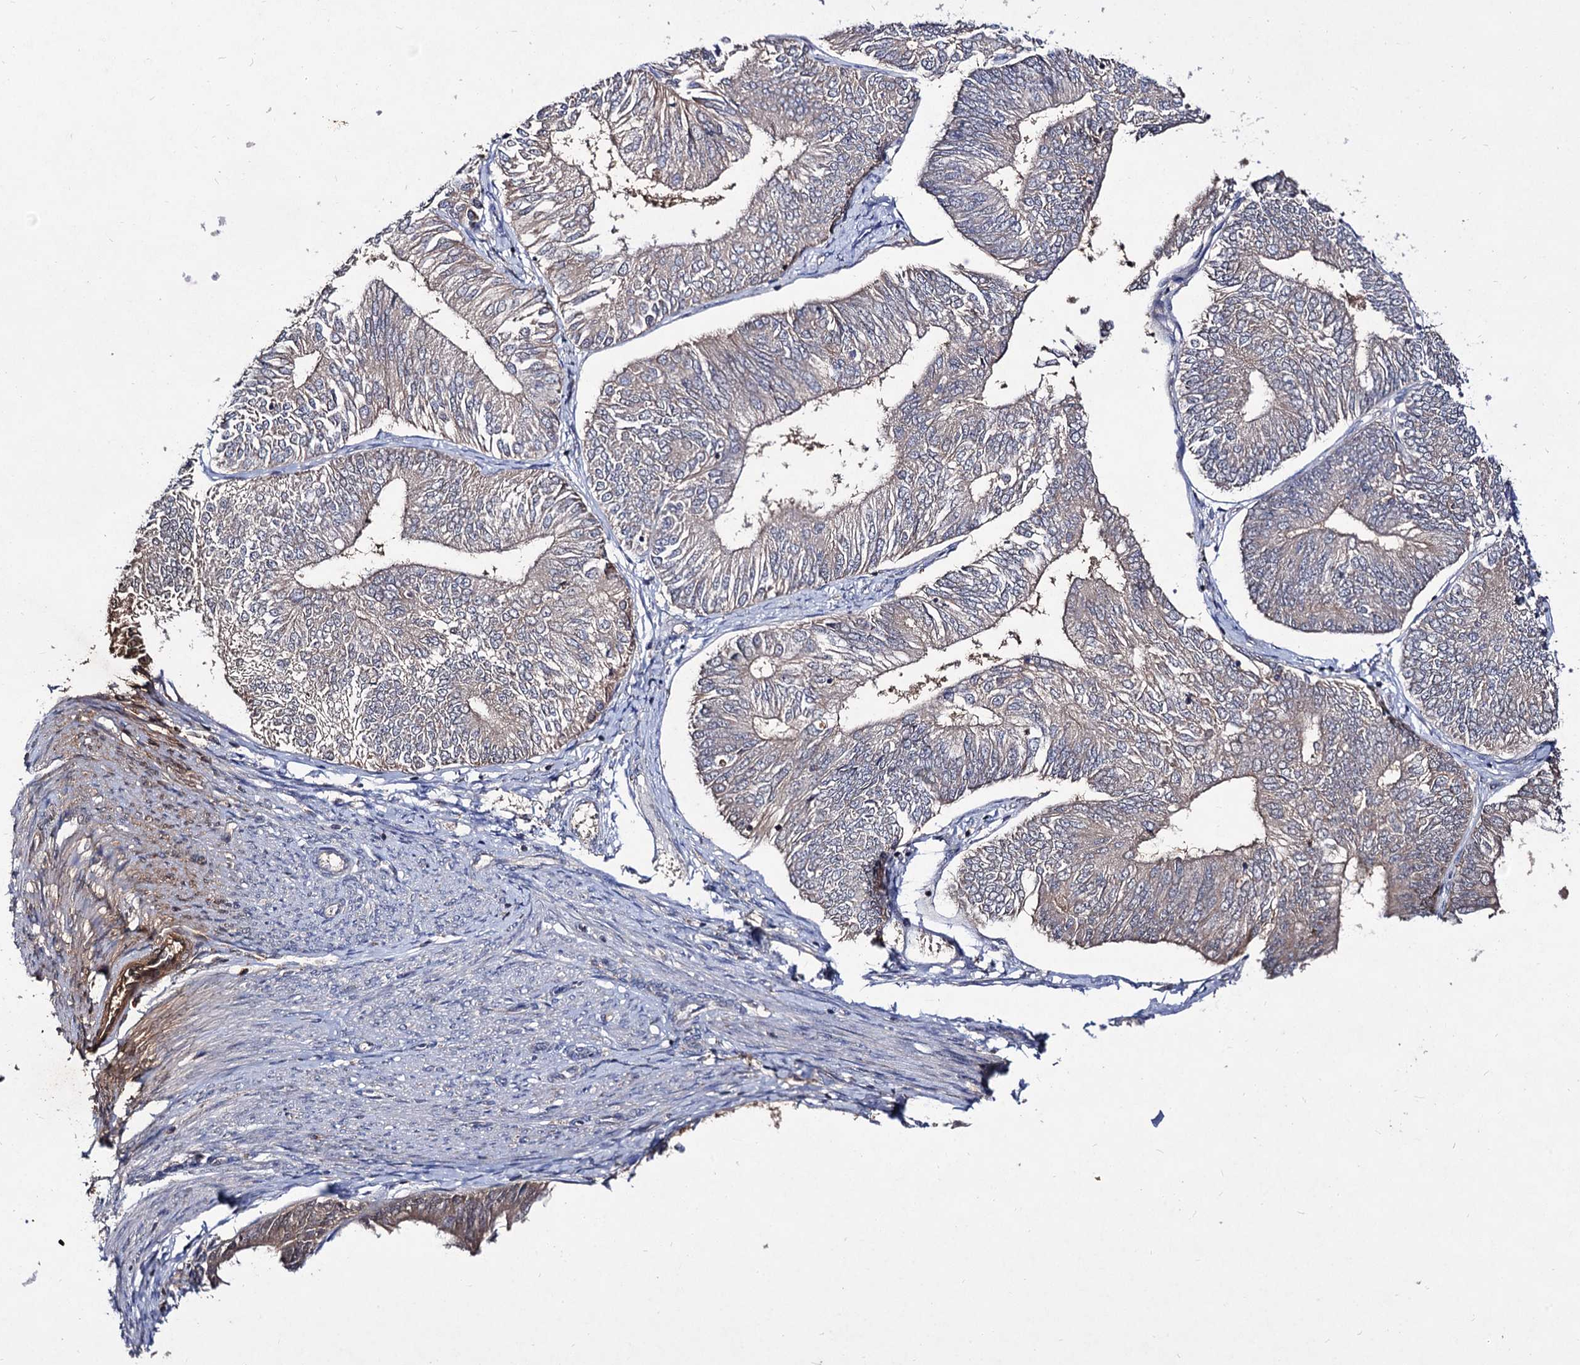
{"staining": {"intensity": "negative", "quantity": "none", "location": "none"}, "tissue": "endometrial cancer", "cell_type": "Tumor cells", "image_type": "cancer", "snomed": [{"axis": "morphology", "description": "Adenocarcinoma, NOS"}, {"axis": "topography", "description": "Endometrium"}], "caption": "Tumor cells show no significant protein positivity in endometrial cancer (adenocarcinoma).", "gene": "ACTR6", "patient": {"sex": "female", "age": 58}}